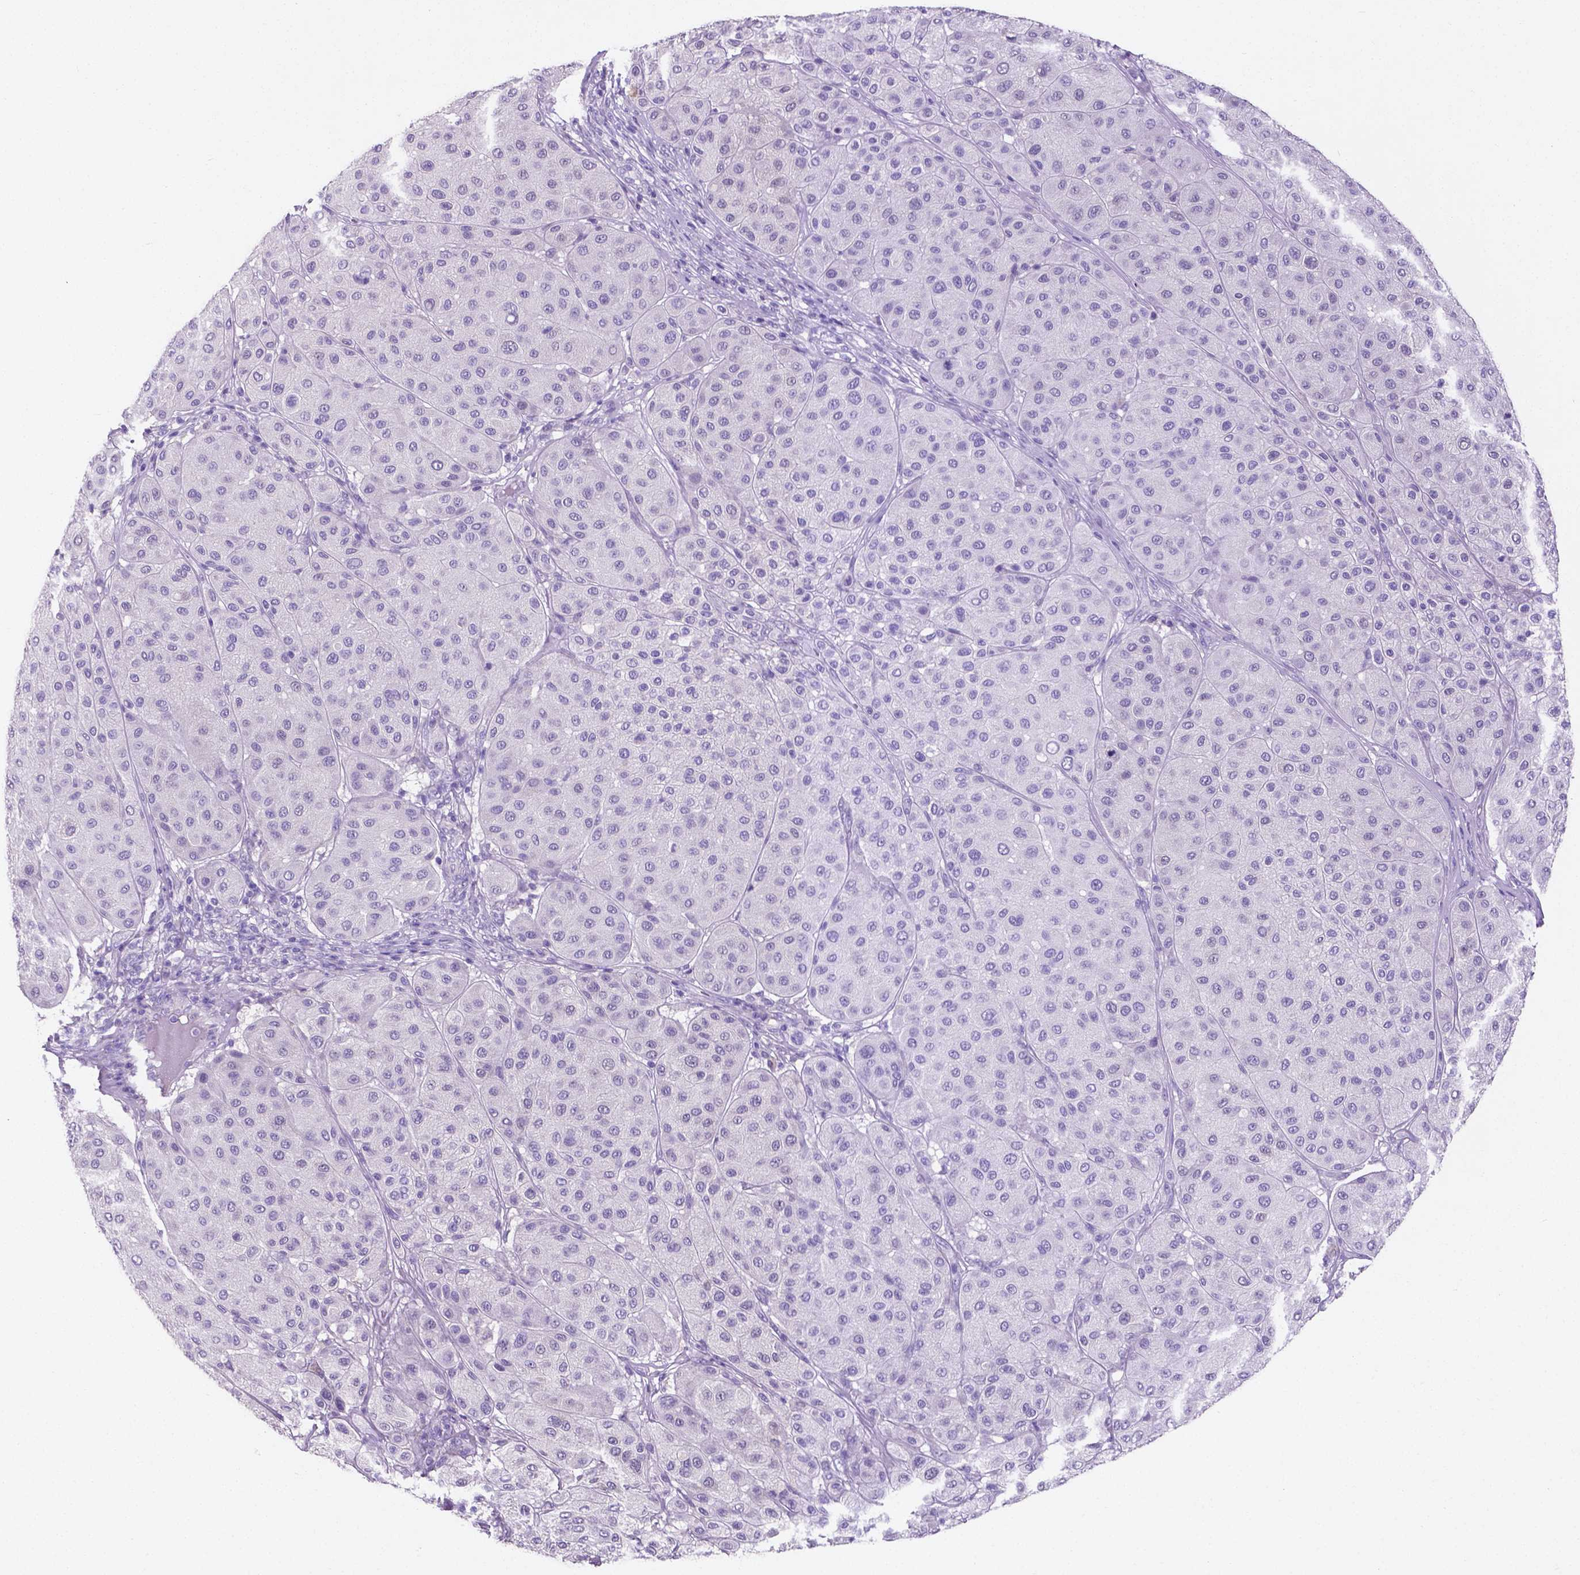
{"staining": {"intensity": "negative", "quantity": "none", "location": "none"}, "tissue": "melanoma", "cell_type": "Tumor cells", "image_type": "cancer", "snomed": [{"axis": "morphology", "description": "Malignant melanoma, Metastatic site"}, {"axis": "topography", "description": "Smooth muscle"}], "caption": "Immunohistochemical staining of melanoma reveals no significant expression in tumor cells.", "gene": "SLC22A2", "patient": {"sex": "male", "age": 41}}